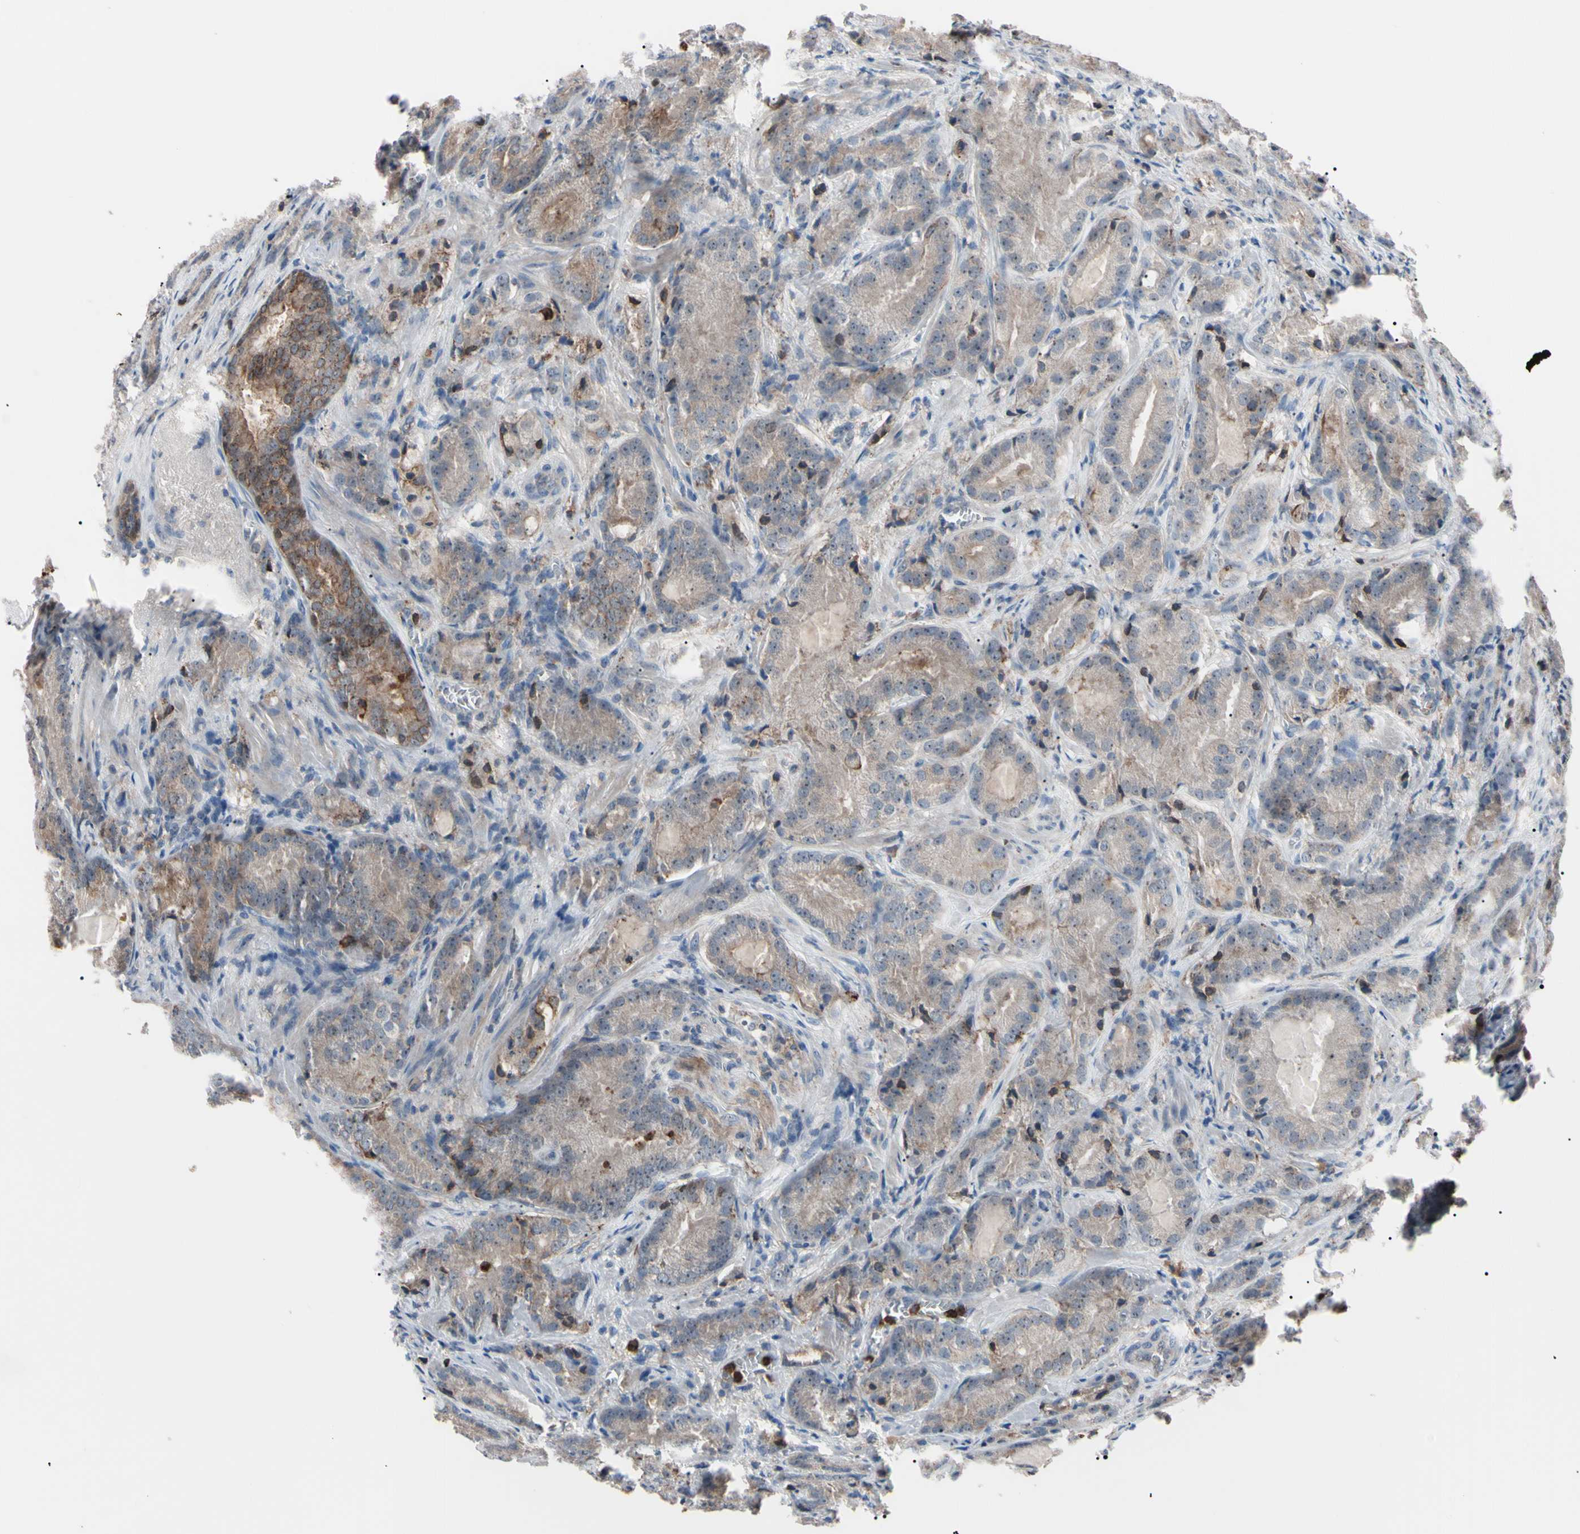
{"staining": {"intensity": "weak", "quantity": "25%-75%", "location": "cytoplasmic/membranous,nuclear"}, "tissue": "prostate cancer", "cell_type": "Tumor cells", "image_type": "cancer", "snomed": [{"axis": "morphology", "description": "Adenocarcinoma, High grade"}, {"axis": "topography", "description": "Prostate"}], "caption": "IHC (DAB (3,3'-diaminobenzidine)) staining of human prostate cancer (adenocarcinoma (high-grade)) reveals weak cytoplasmic/membranous and nuclear protein expression in about 25%-75% of tumor cells.", "gene": "TRAF5", "patient": {"sex": "male", "age": 64}}